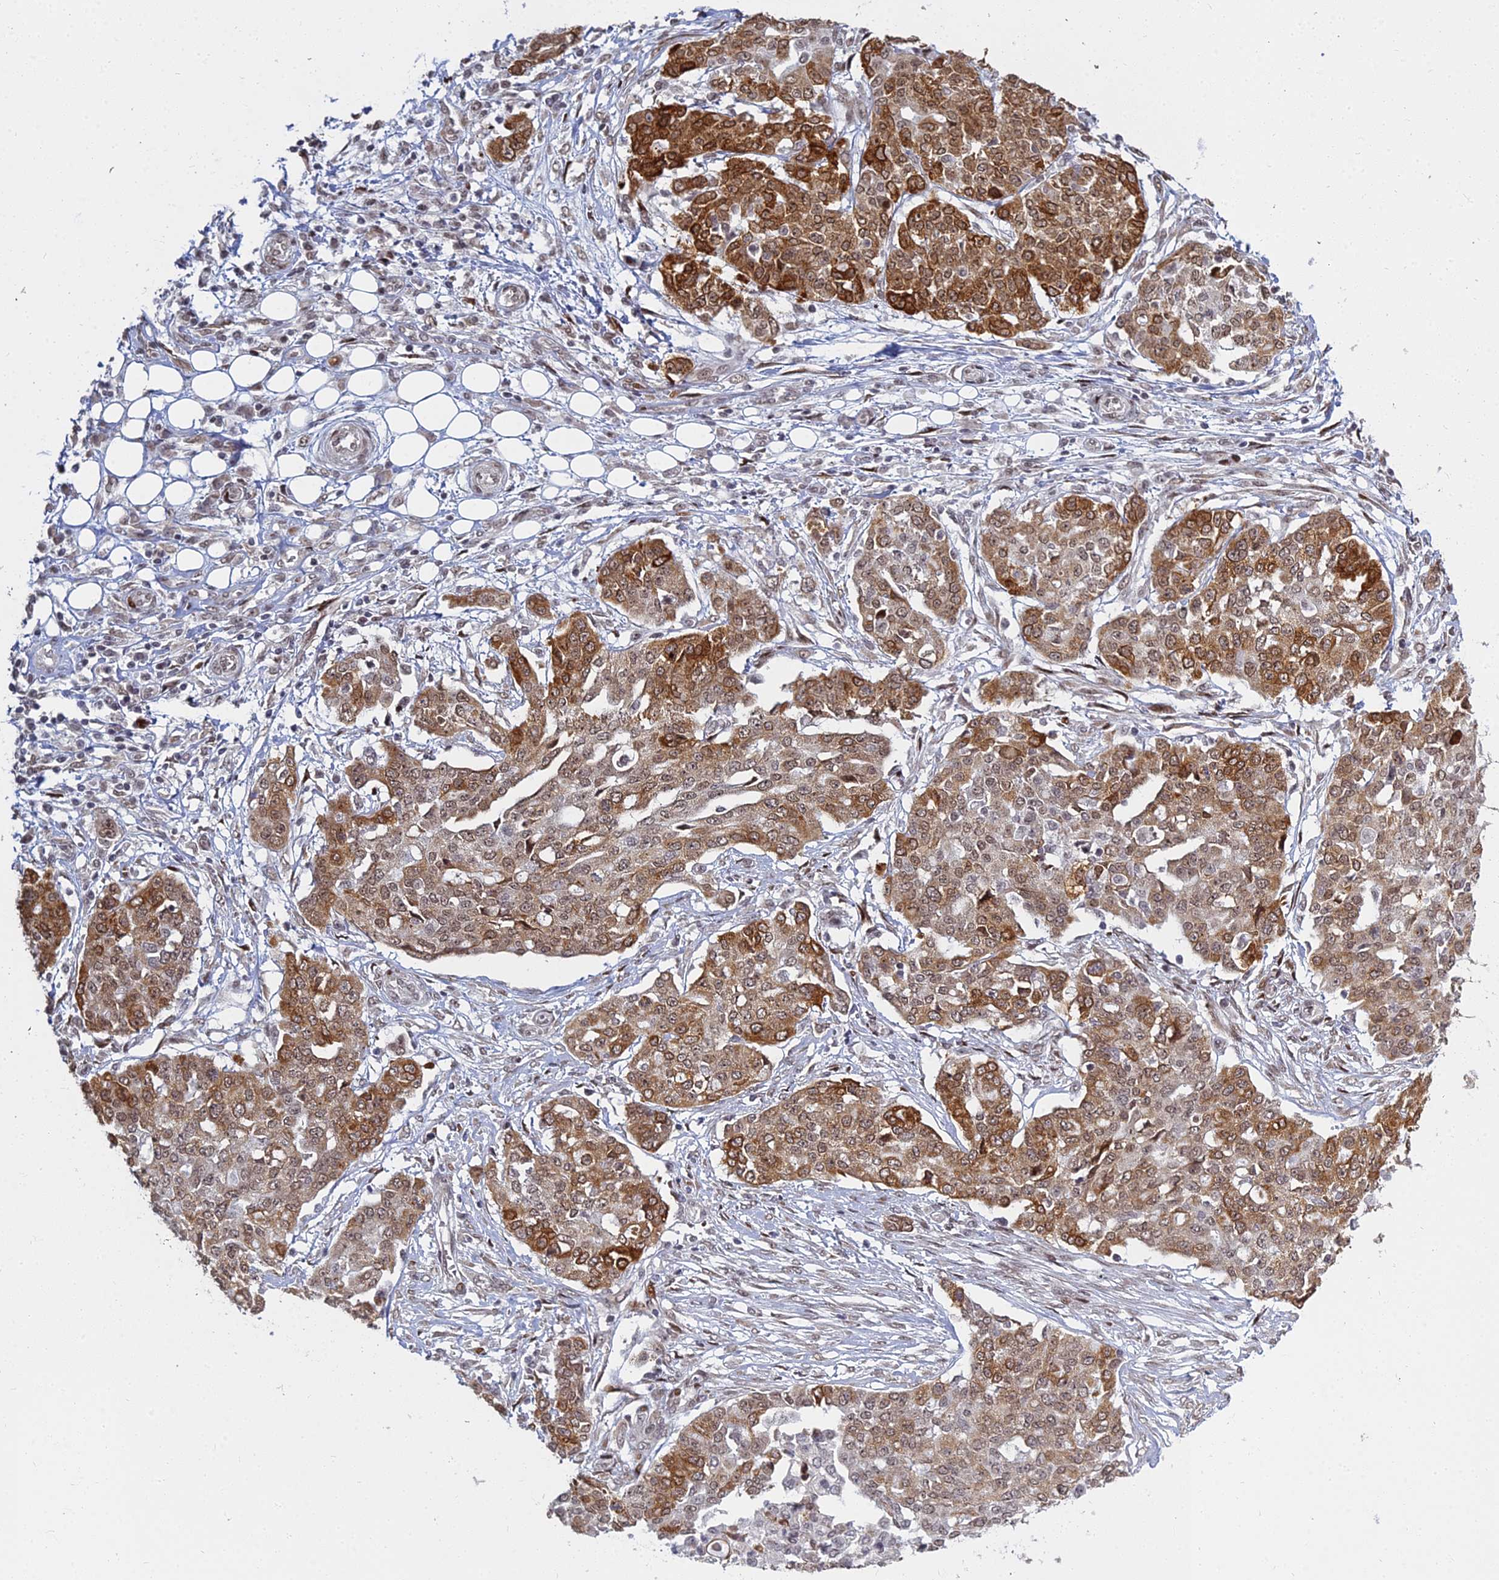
{"staining": {"intensity": "moderate", "quantity": ">75%", "location": "cytoplasmic/membranous,nuclear"}, "tissue": "ovarian cancer", "cell_type": "Tumor cells", "image_type": "cancer", "snomed": [{"axis": "morphology", "description": "Cystadenocarcinoma, serous, NOS"}, {"axis": "topography", "description": "Soft tissue"}, {"axis": "topography", "description": "Ovary"}], "caption": "Ovarian cancer stained for a protein shows moderate cytoplasmic/membranous and nuclear positivity in tumor cells.", "gene": "ABCA2", "patient": {"sex": "female", "age": 57}}